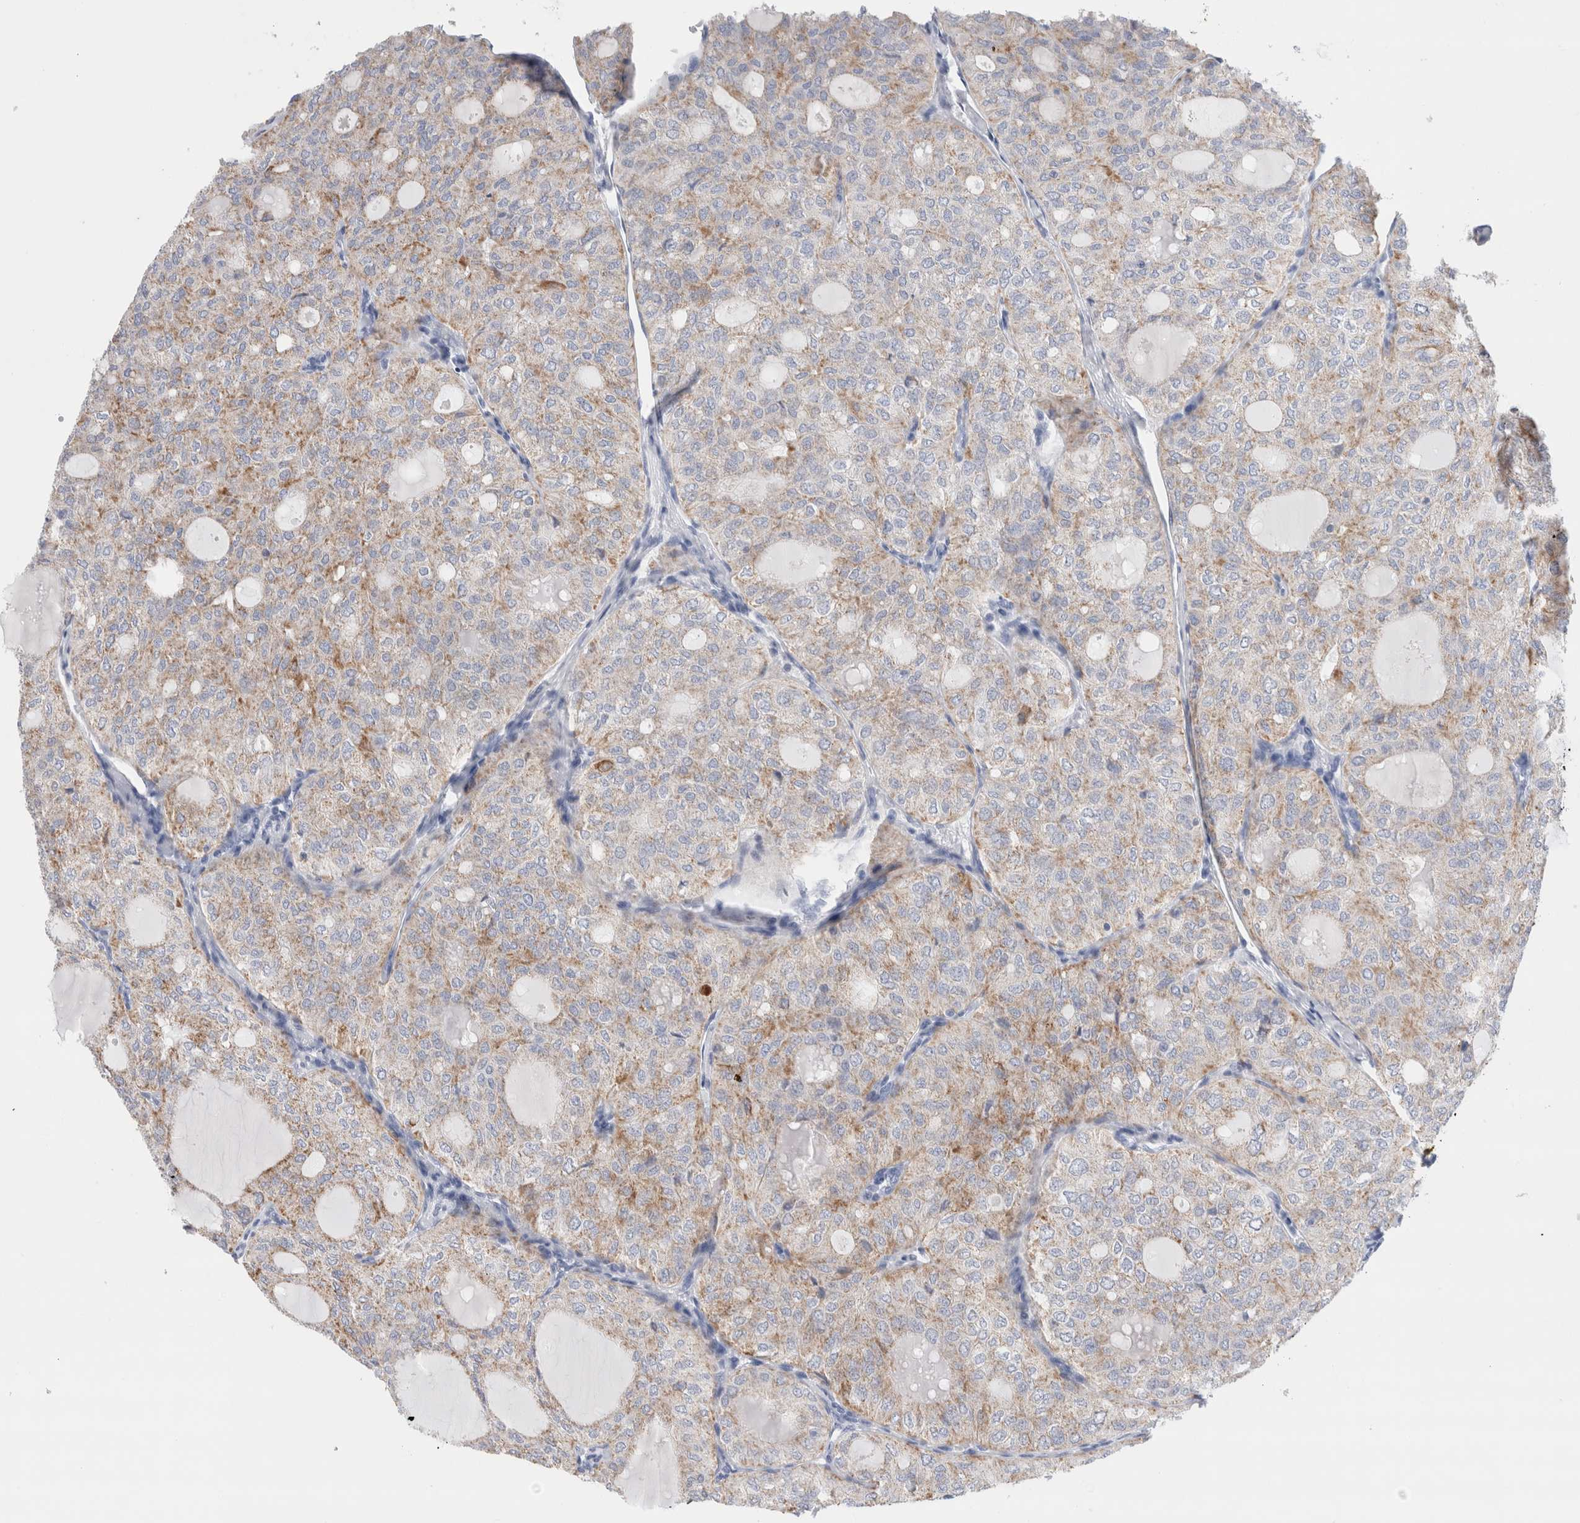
{"staining": {"intensity": "moderate", "quantity": "25%-75%", "location": "cytoplasmic/membranous"}, "tissue": "thyroid cancer", "cell_type": "Tumor cells", "image_type": "cancer", "snomed": [{"axis": "morphology", "description": "Follicular adenoma carcinoma, NOS"}, {"axis": "topography", "description": "Thyroid gland"}], "caption": "Protein expression analysis of thyroid follicular adenoma carcinoma shows moderate cytoplasmic/membranous expression in approximately 25%-75% of tumor cells. (brown staining indicates protein expression, while blue staining denotes nuclei).", "gene": "ECHDC2", "patient": {"sex": "male", "age": 75}}